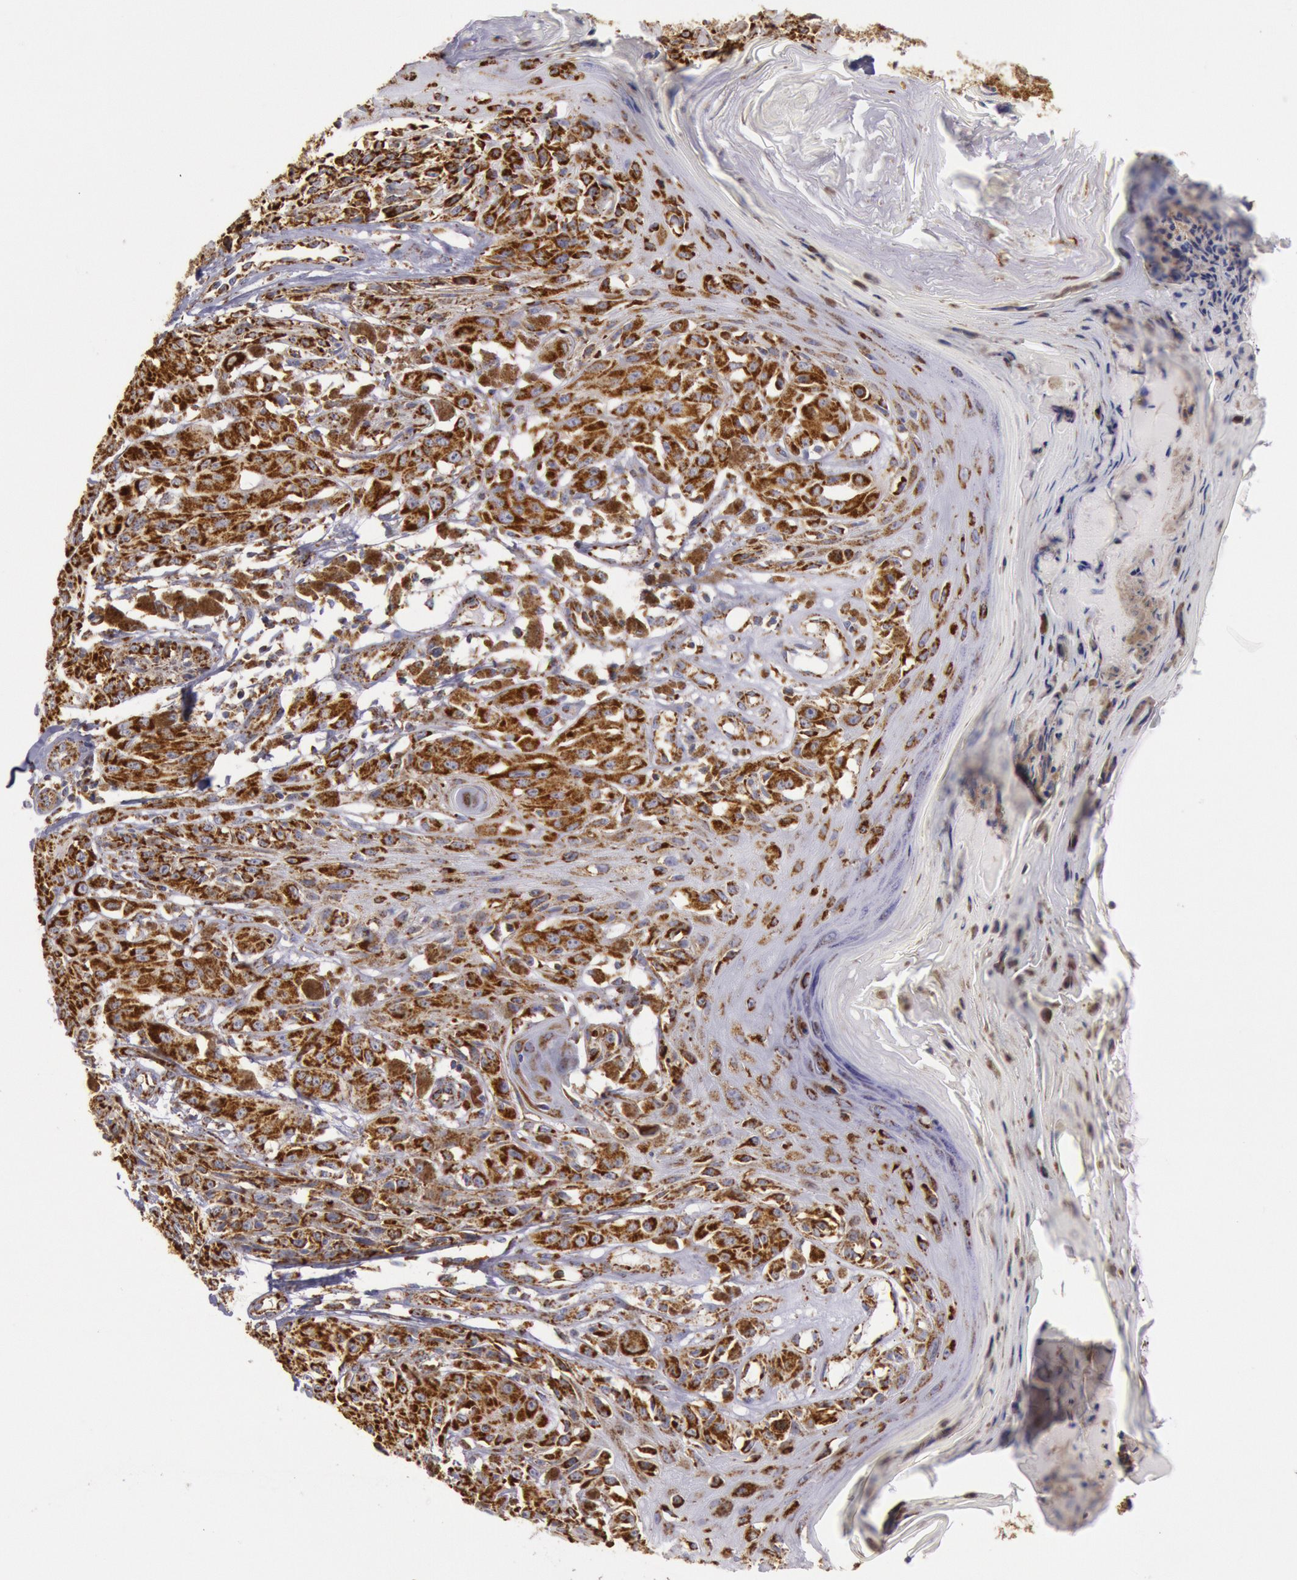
{"staining": {"intensity": "strong", "quantity": ">75%", "location": "cytoplasmic/membranous"}, "tissue": "melanoma", "cell_type": "Tumor cells", "image_type": "cancer", "snomed": [{"axis": "morphology", "description": "Malignant melanoma, NOS"}, {"axis": "topography", "description": "Skin"}], "caption": "Malignant melanoma tissue shows strong cytoplasmic/membranous expression in about >75% of tumor cells, visualized by immunohistochemistry.", "gene": "CYC1", "patient": {"sex": "female", "age": 77}}